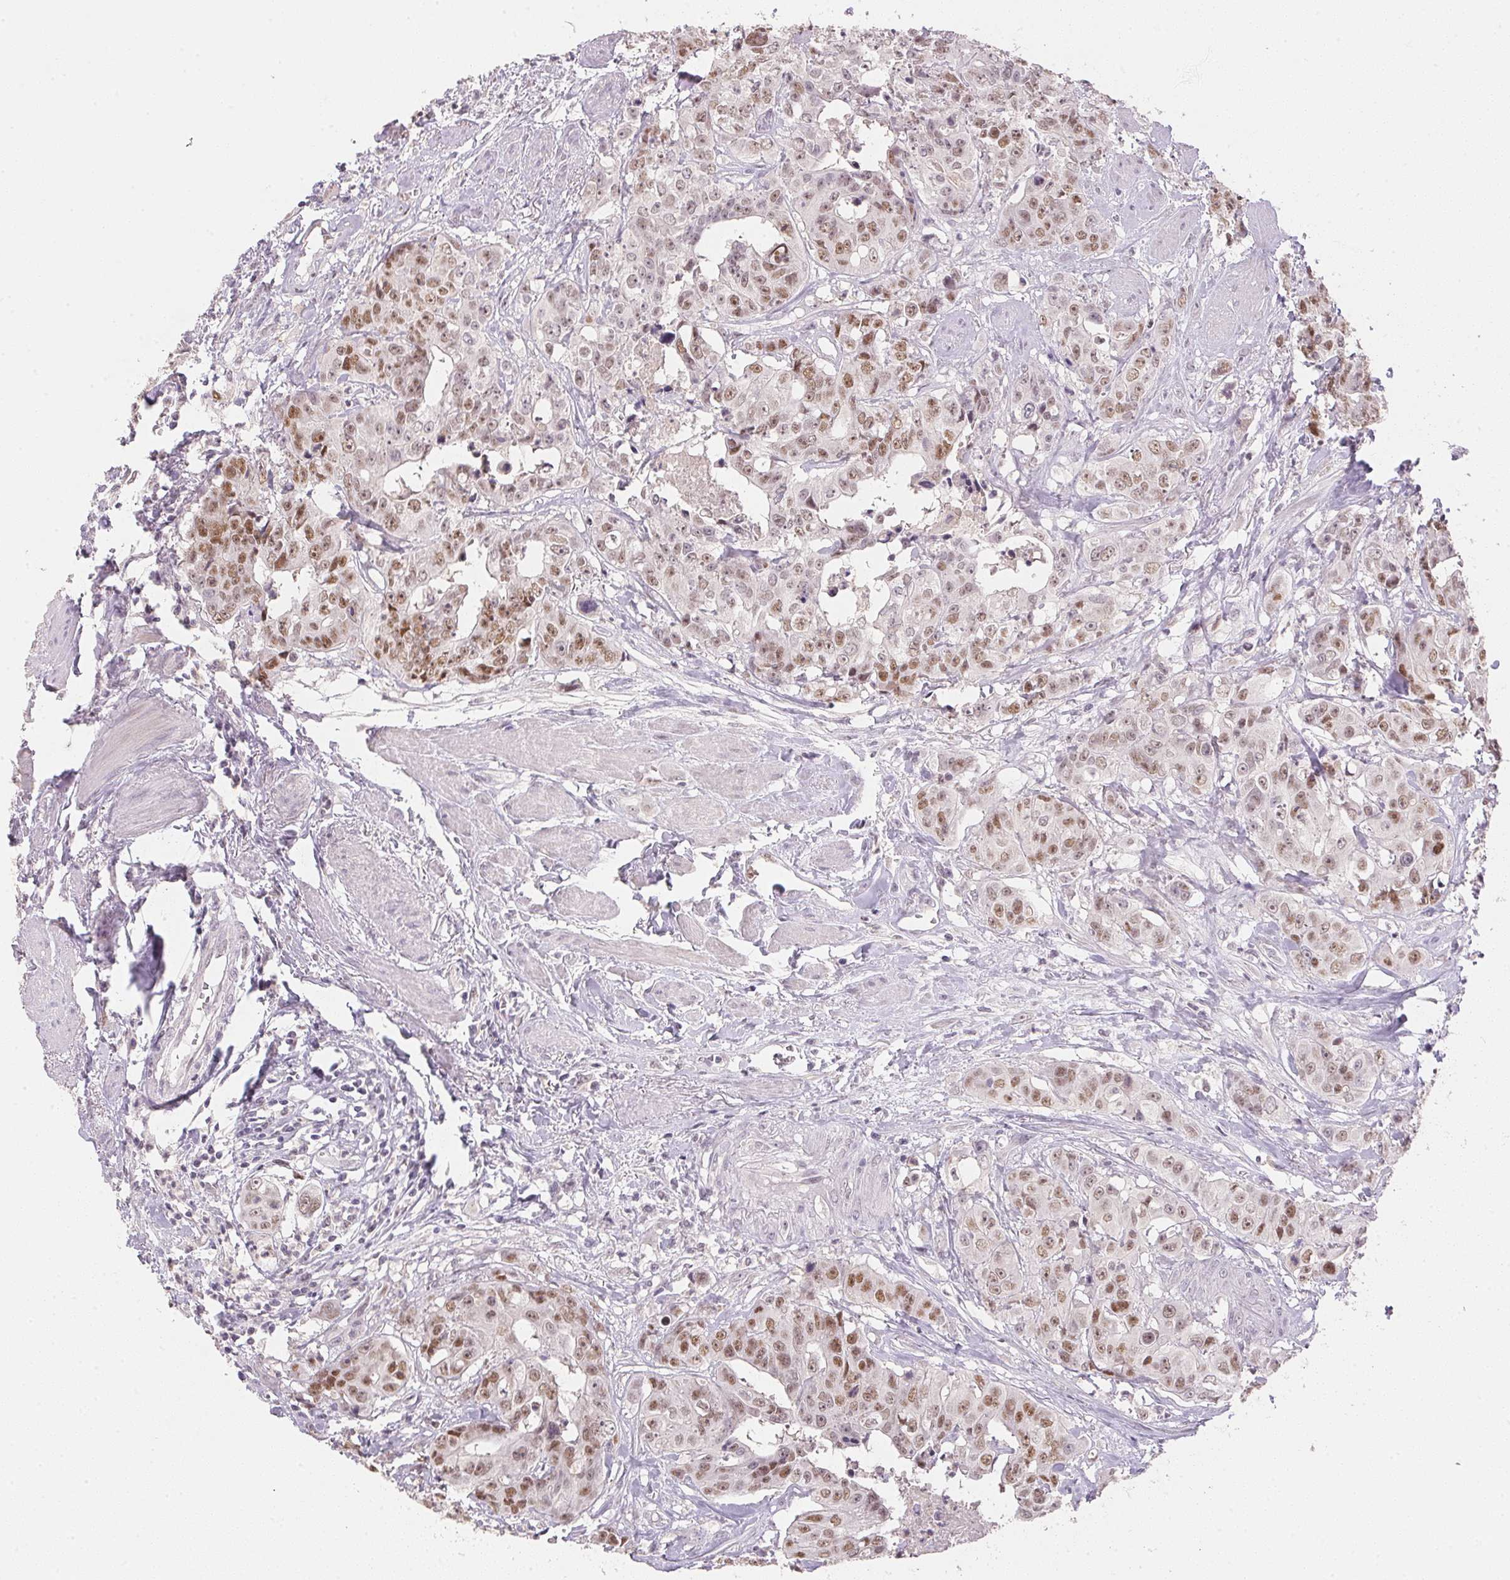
{"staining": {"intensity": "moderate", "quantity": "25%-75%", "location": "nuclear"}, "tissue": "colorectal cancer", "cell_type": "Tumor cells", "image_type": "cancer", "snomed": [{"axis": "morphology", "description": "Adenocarcinoma, NOS"}, {"axis": "topography", "description": "Rectum"}], "caption": "Protein expression analysis of human colorectal cancer (adenocarcinoma) reveals moderate nuclear expression in about 25%-75% of tumor cells. The protein of interest is stained brown, and the nuclei are stained in blue (DAB IHC with brightfield microscopy, high magnification).", "gene": "POLR3G", "patient": {"sex": "female", "age": 62}}